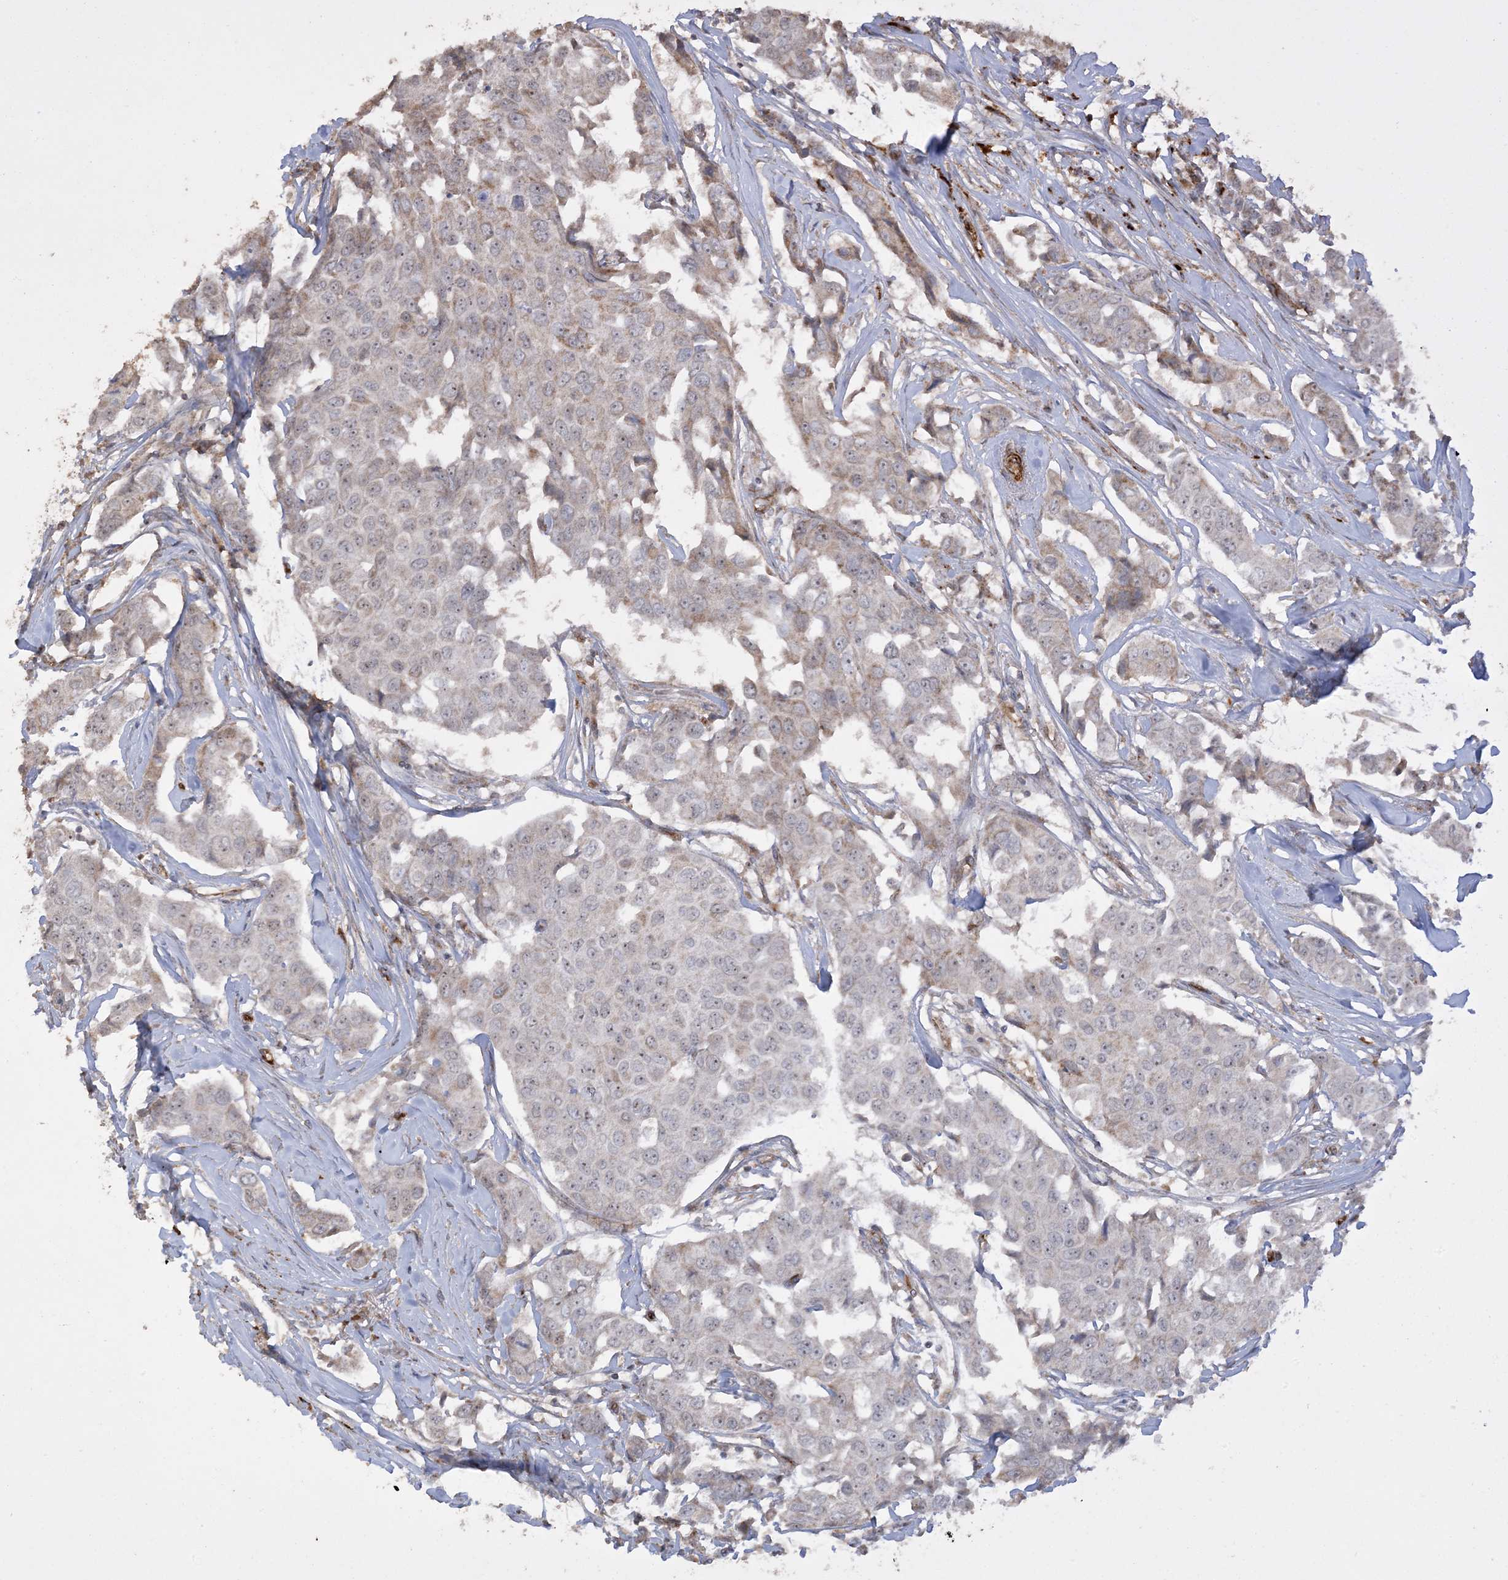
{"staining": {"intensity": "weak", "quantity": "<25%", "location": "cytoplasmic/membranous"}, "tissue": "breast cancer", "cell_type": "Tumor cells", "image_type": "cancer", "snomed": [{"axis": "morphology", "description": "Duct carcinoma"}, {"axis": "topography", "description": "Breast"}], "caption": "Immunohistochemistry photomicrograph of human intraductal carcinoma (breast) stained for a protein (brown), which shows no expression in tumor cells. (DAB immunohistochemistry, high magnification).", "gene": "AGA", "patient": {"sex": "female", "age": 80}}